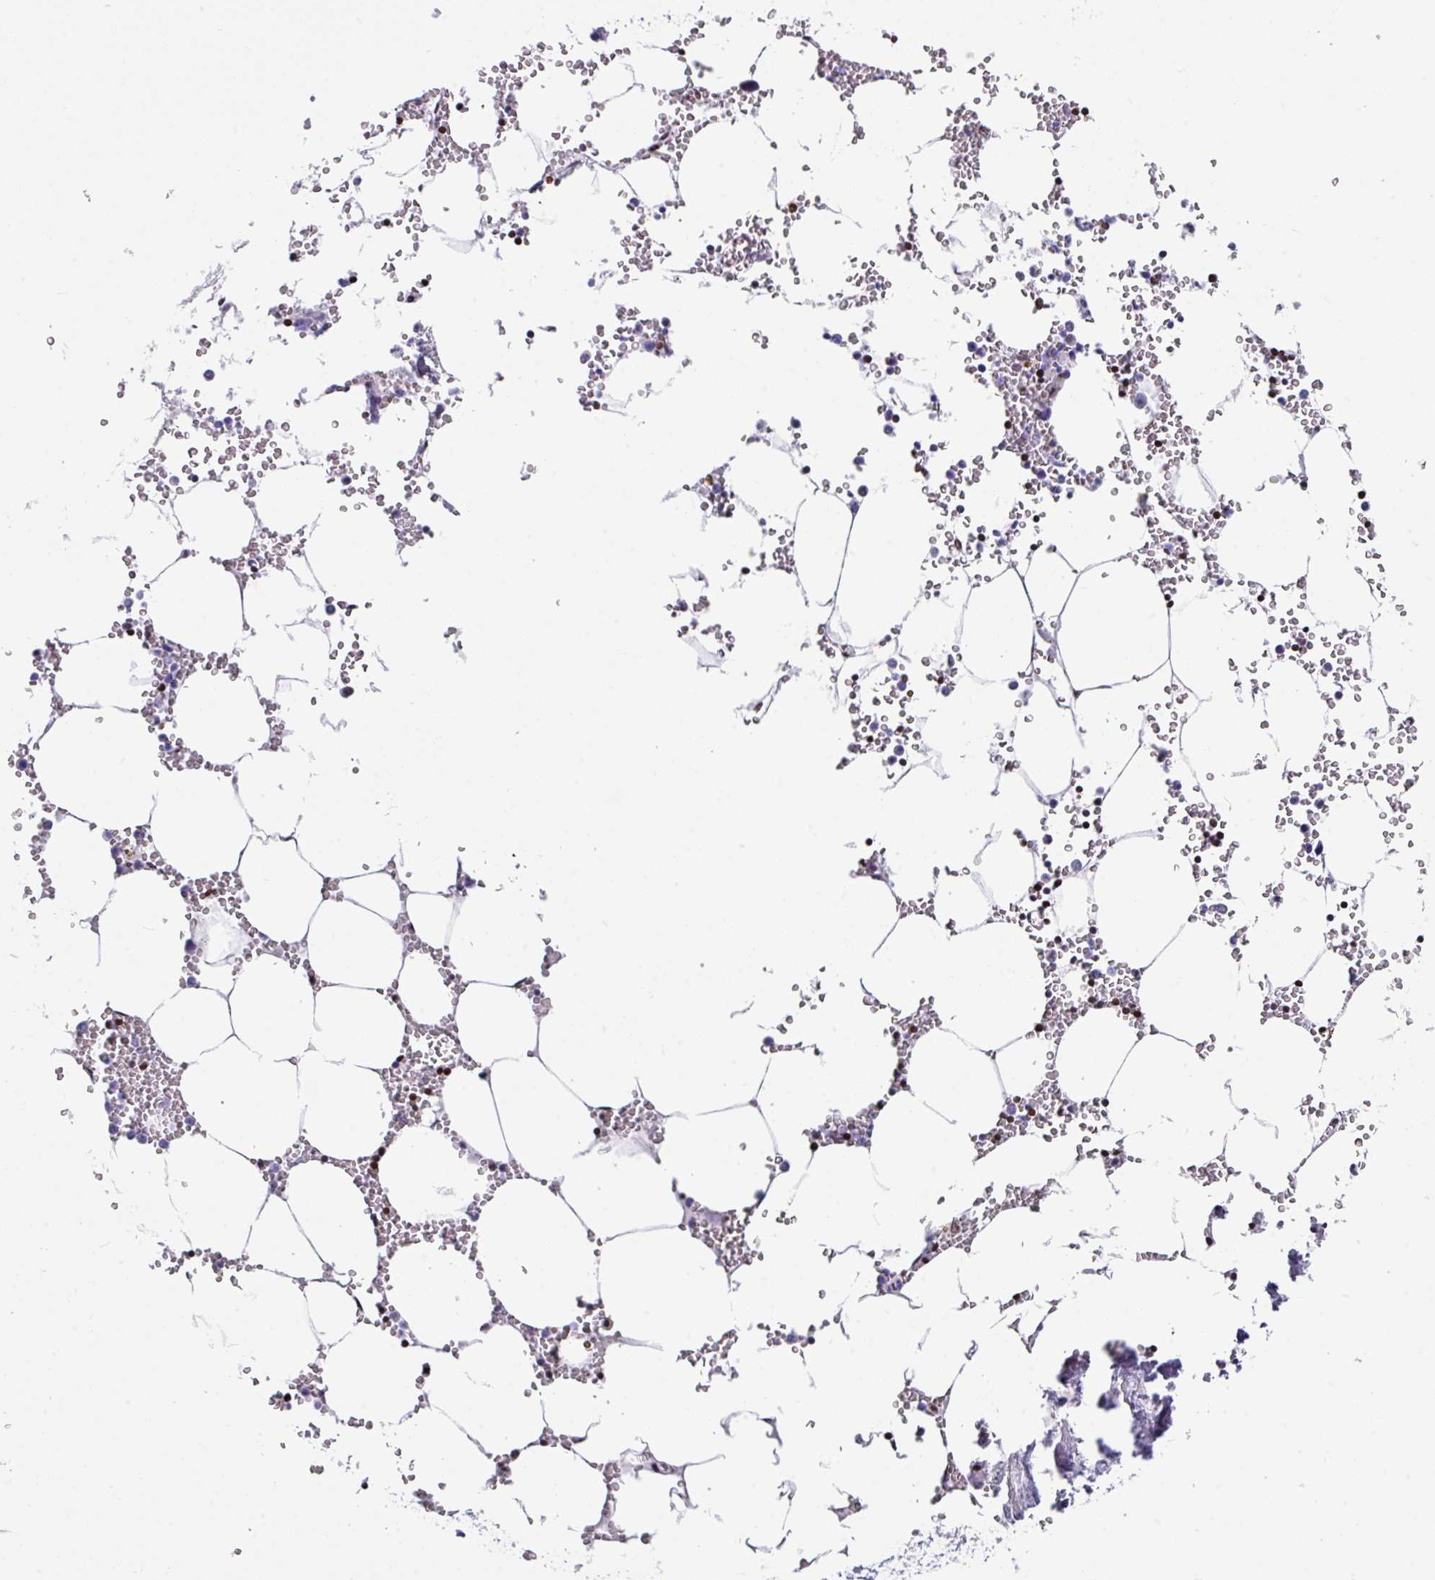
{"staining": {"intensity": "moderate", "quantity": "<25%", "location": "nuclear"}, "tissue": "bone marrow", "cell_type": "Hematopoietic cells", "image_type": "normal", "snomed": [{"axis": "morphology", "description": "Normal tissue, NOS"}, {"axis": "topography", "description": "Bone marrow"}], "caption": "Protein positivity by immunohistochemistry (IHC) exhibits moderate nuclear staining in about <25% of hematopoietic cells in normal bone marrow.", "gene": "TCF3", "patient": {"sex": "male", "age": 54}}